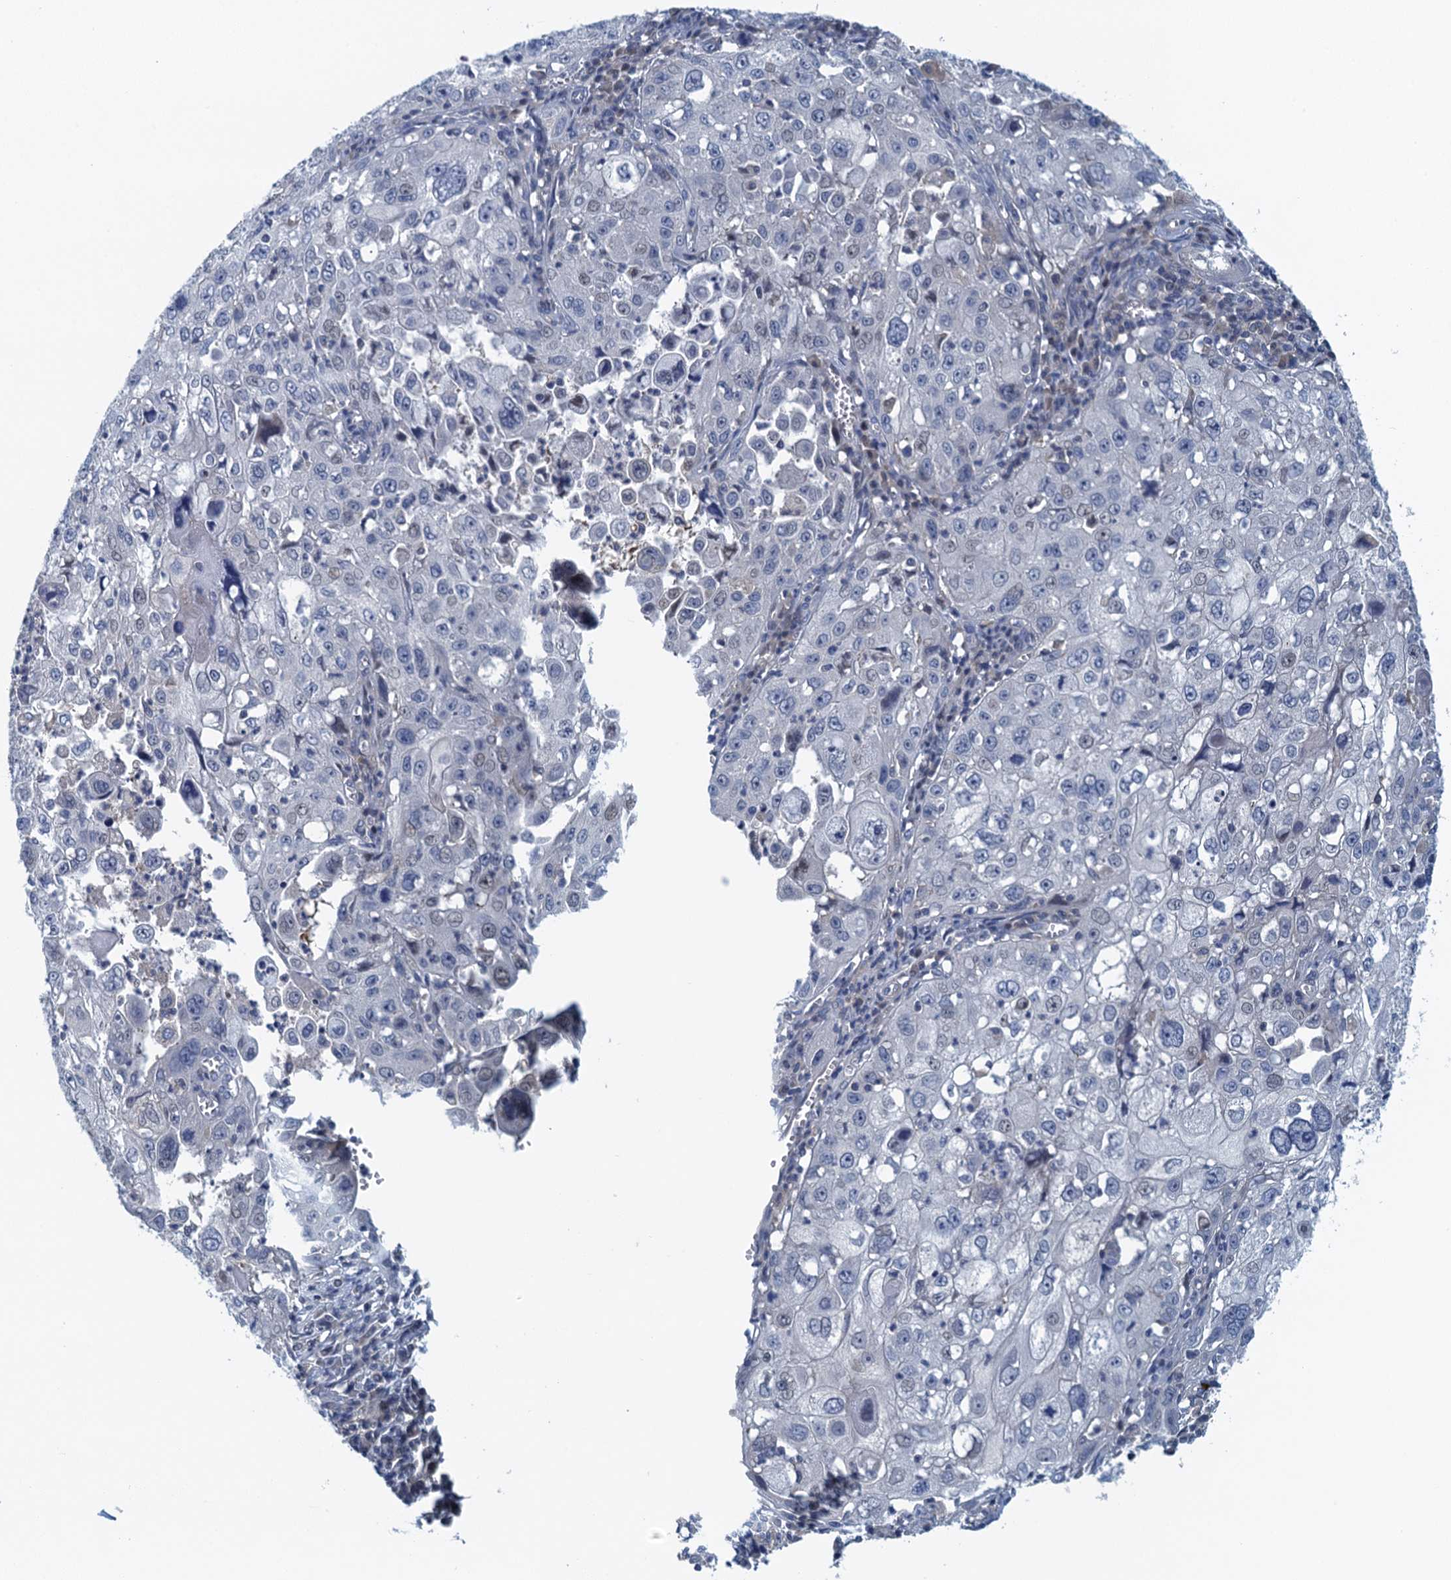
{"staining": {"intensity": "negative", "quantity": "none", "location": "none"}, "tissue": "cervical cancer", "cell_type": "Tumor cells", "image_type": "cancer", "snomed": [{"axis": "morphology", "description": "Squamous cell carcinoma, NOS"}, {"axis": "topography", "description": "Cervix"}], "caption": "Image shows no protein staining in tumor cells of cervical squamous cell carcinoma tissue.", "gene": "NCKAP1L", "patient": {"sex": "female", "age": 42}}